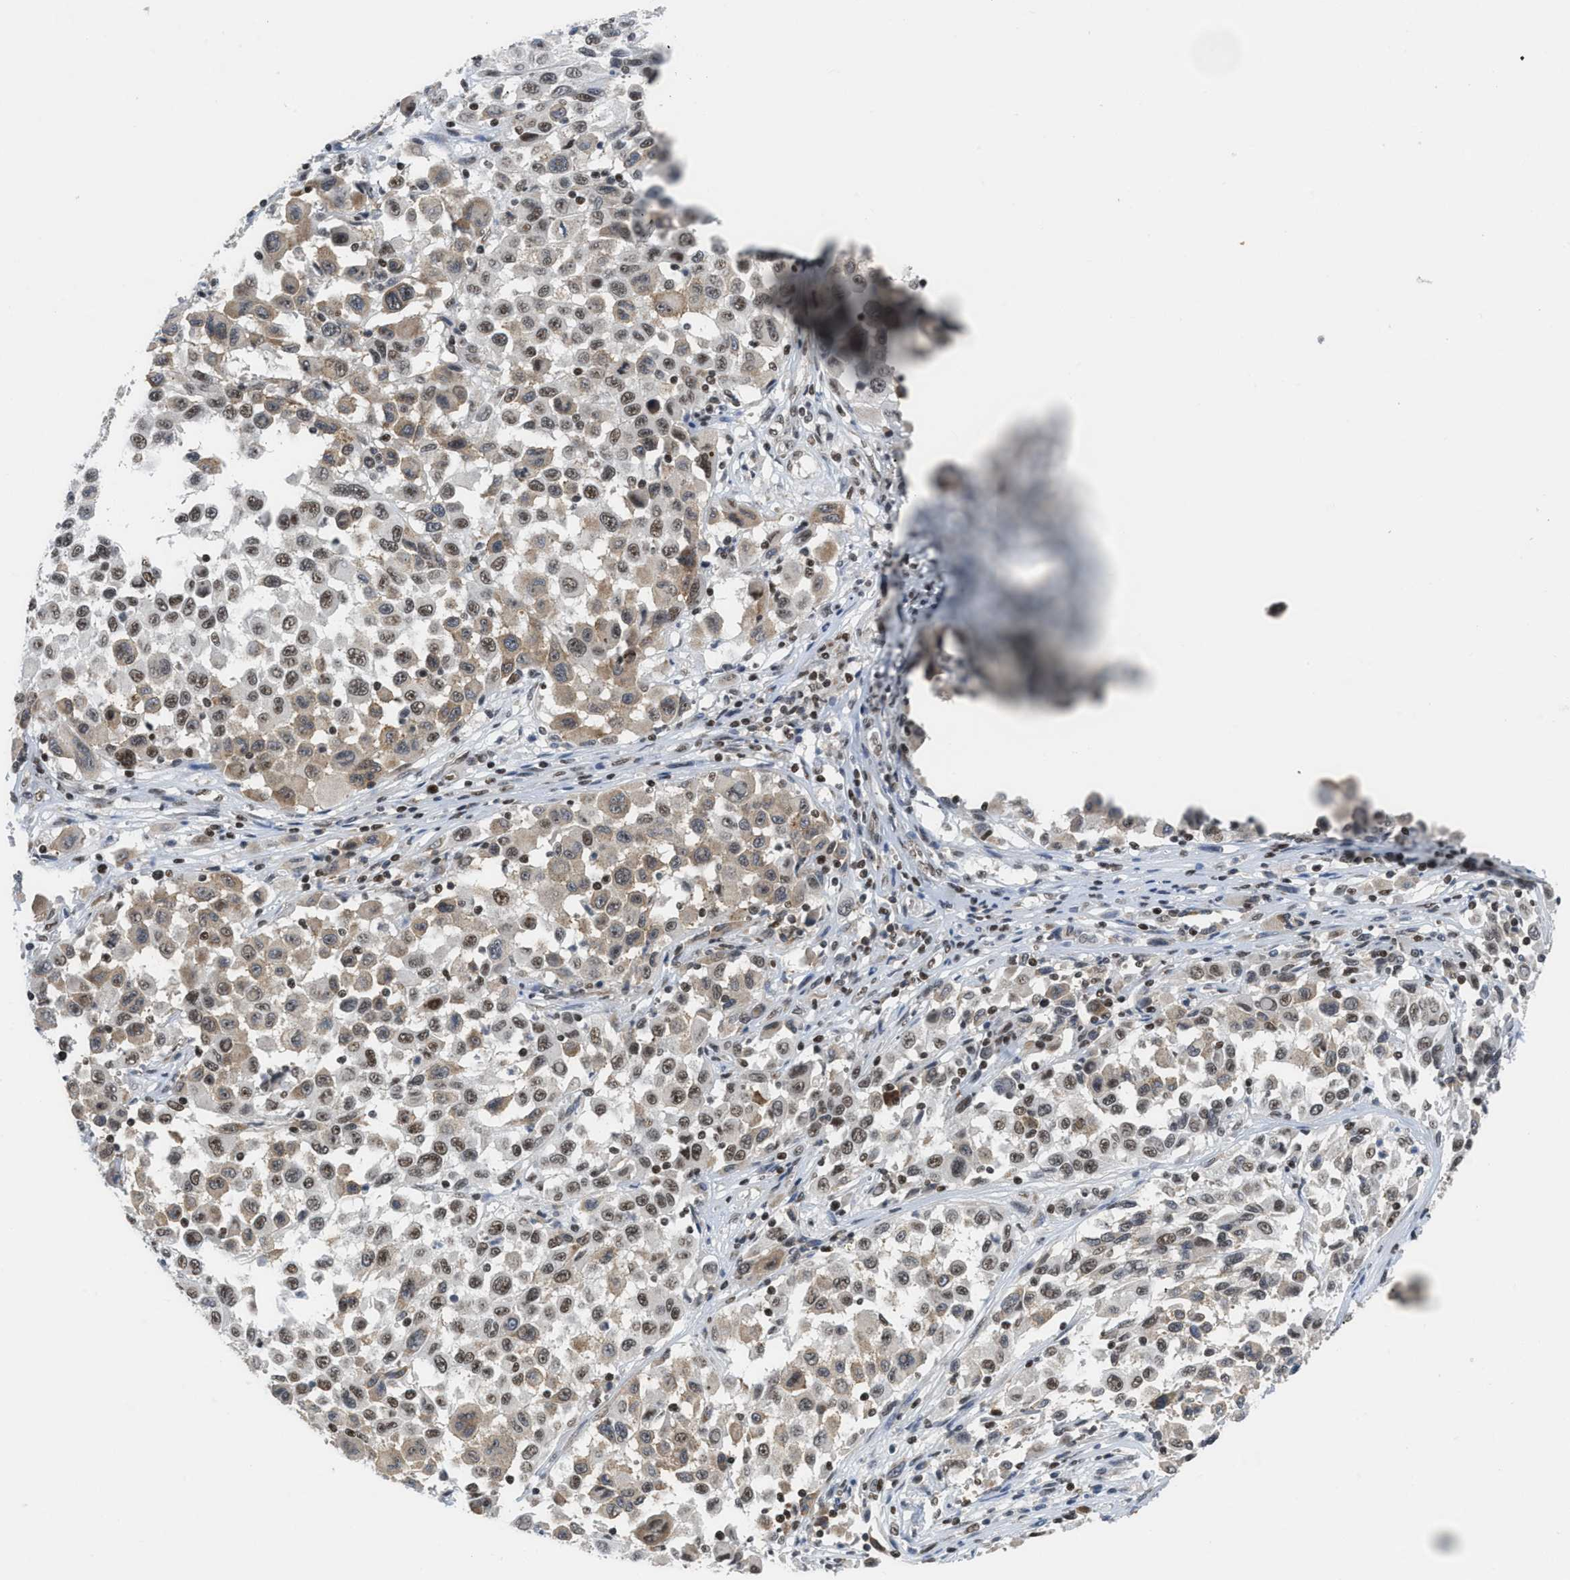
{"staining": {"intensity": "moderate", "quantity": ">75%", "location": "nuclear"}, "tissue": "melanoma", "cell_type": "Tumor cells", "image_type": "cancer", "snomed": [{"axis": "morphology", "description": "Malignant melanoma, Metastatic site"}, {"axis": "topography", "description": "Lymph node"}], "caption": "Immunohistochemistry (IHC) micrograph of melanoma stained for a protein (brown), which demonstrates medium levels of moderate nuclear staining in about >75% of tumor cells.", "gene": "RAD51B", "patient": {"sex": "male", "age": 61}}